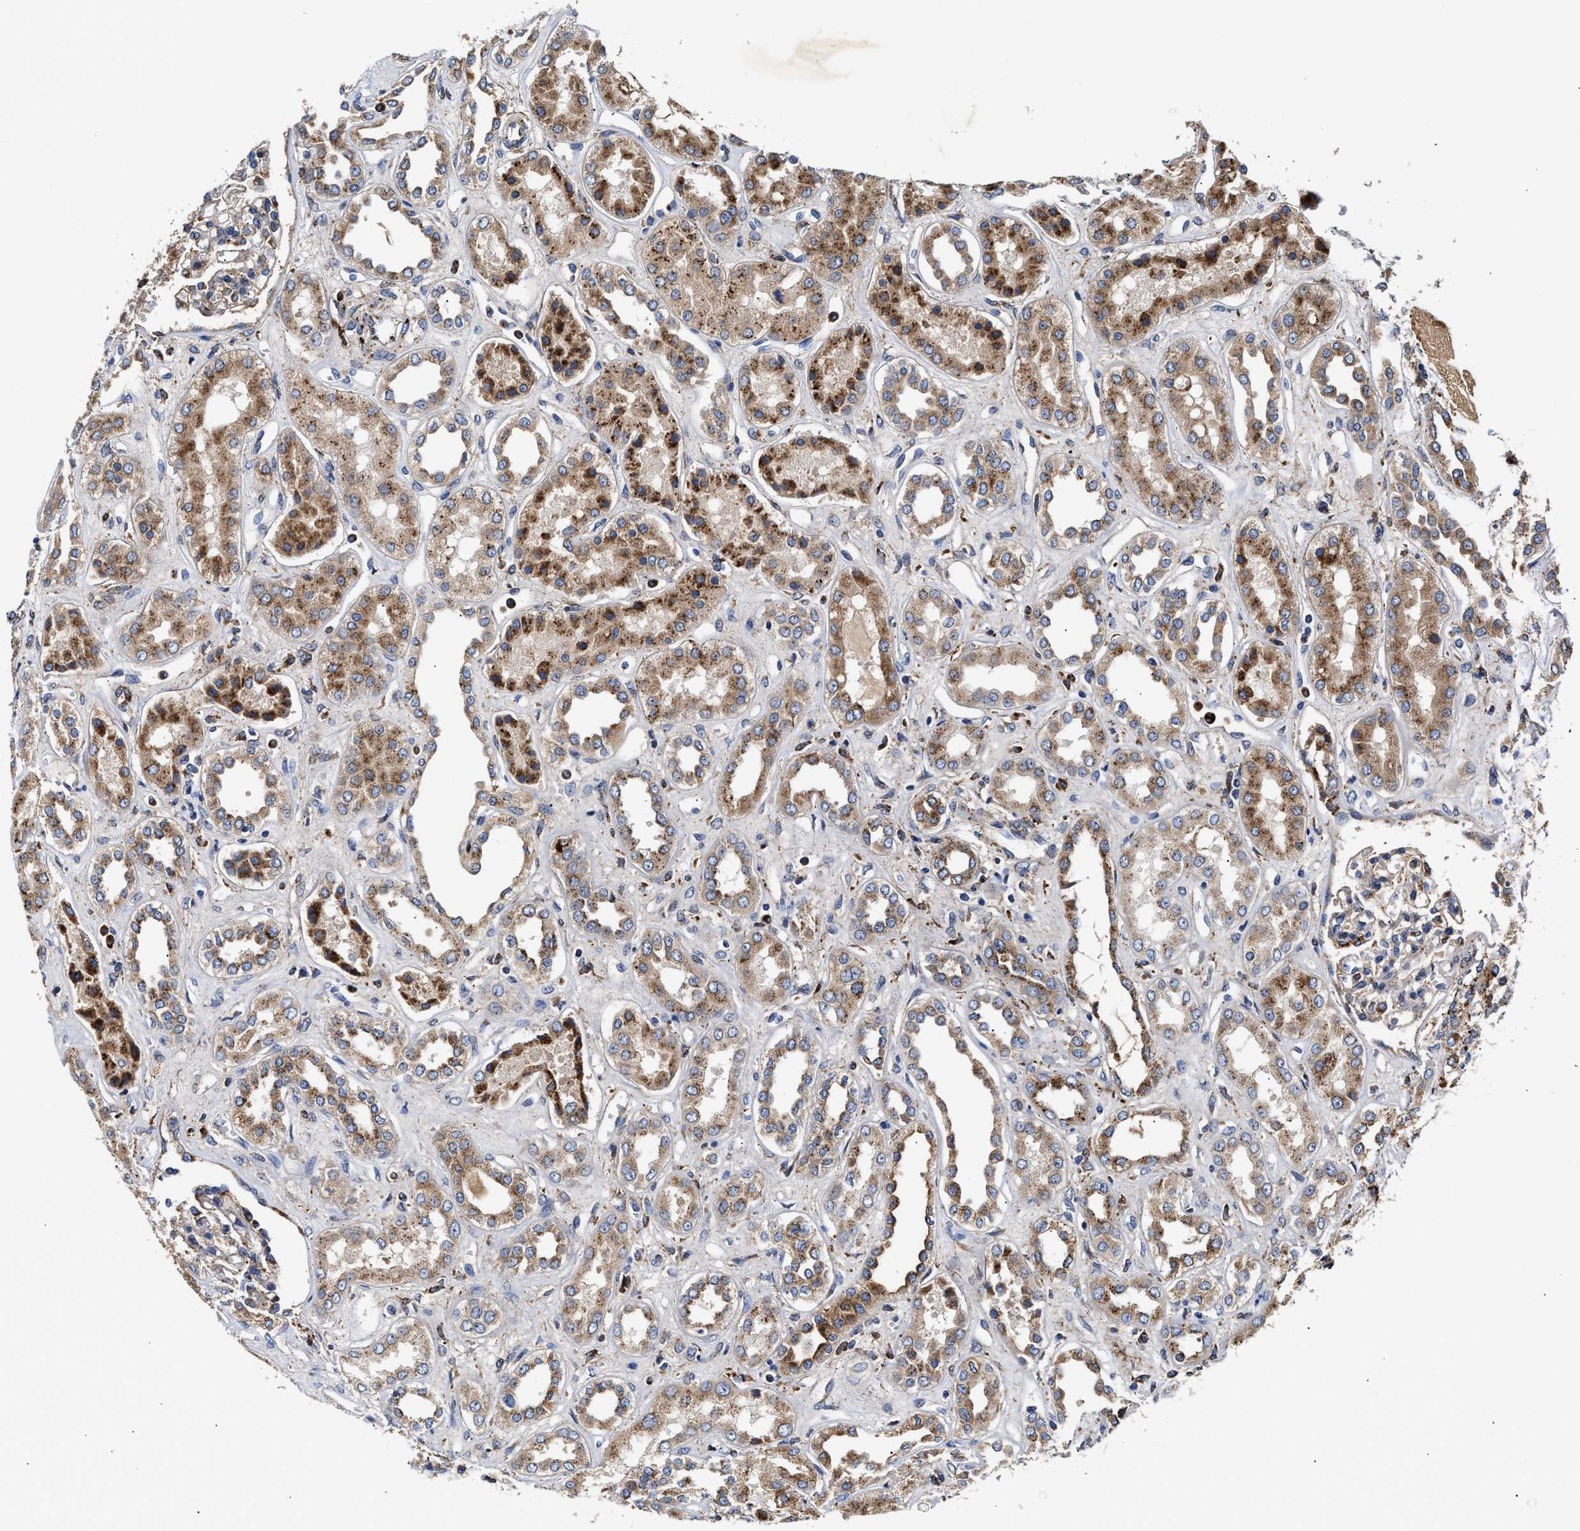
{"staining": {"intensity": "weak", "quantity": "25%-75%", "location": "cytoplasmic/membranous"}, "tissue": "kidney", "cell_type": "Cells in glomeruli", "image_type": "normal", "snomed": [{"axis": "morphology", "description": "Normal tissue, NOS"}, {"axis": "topography", "description": "Kidney"}], "caption": "High-power microscopy captured an immunohistochemistry histopathology image of unremarkable kidney, revealing weak cytoplasmic/membranous expression in about 25%-75% of cells in glomeruli.", "gene": "CCDC146", "patient": {"sex": "male", "age": 59}}